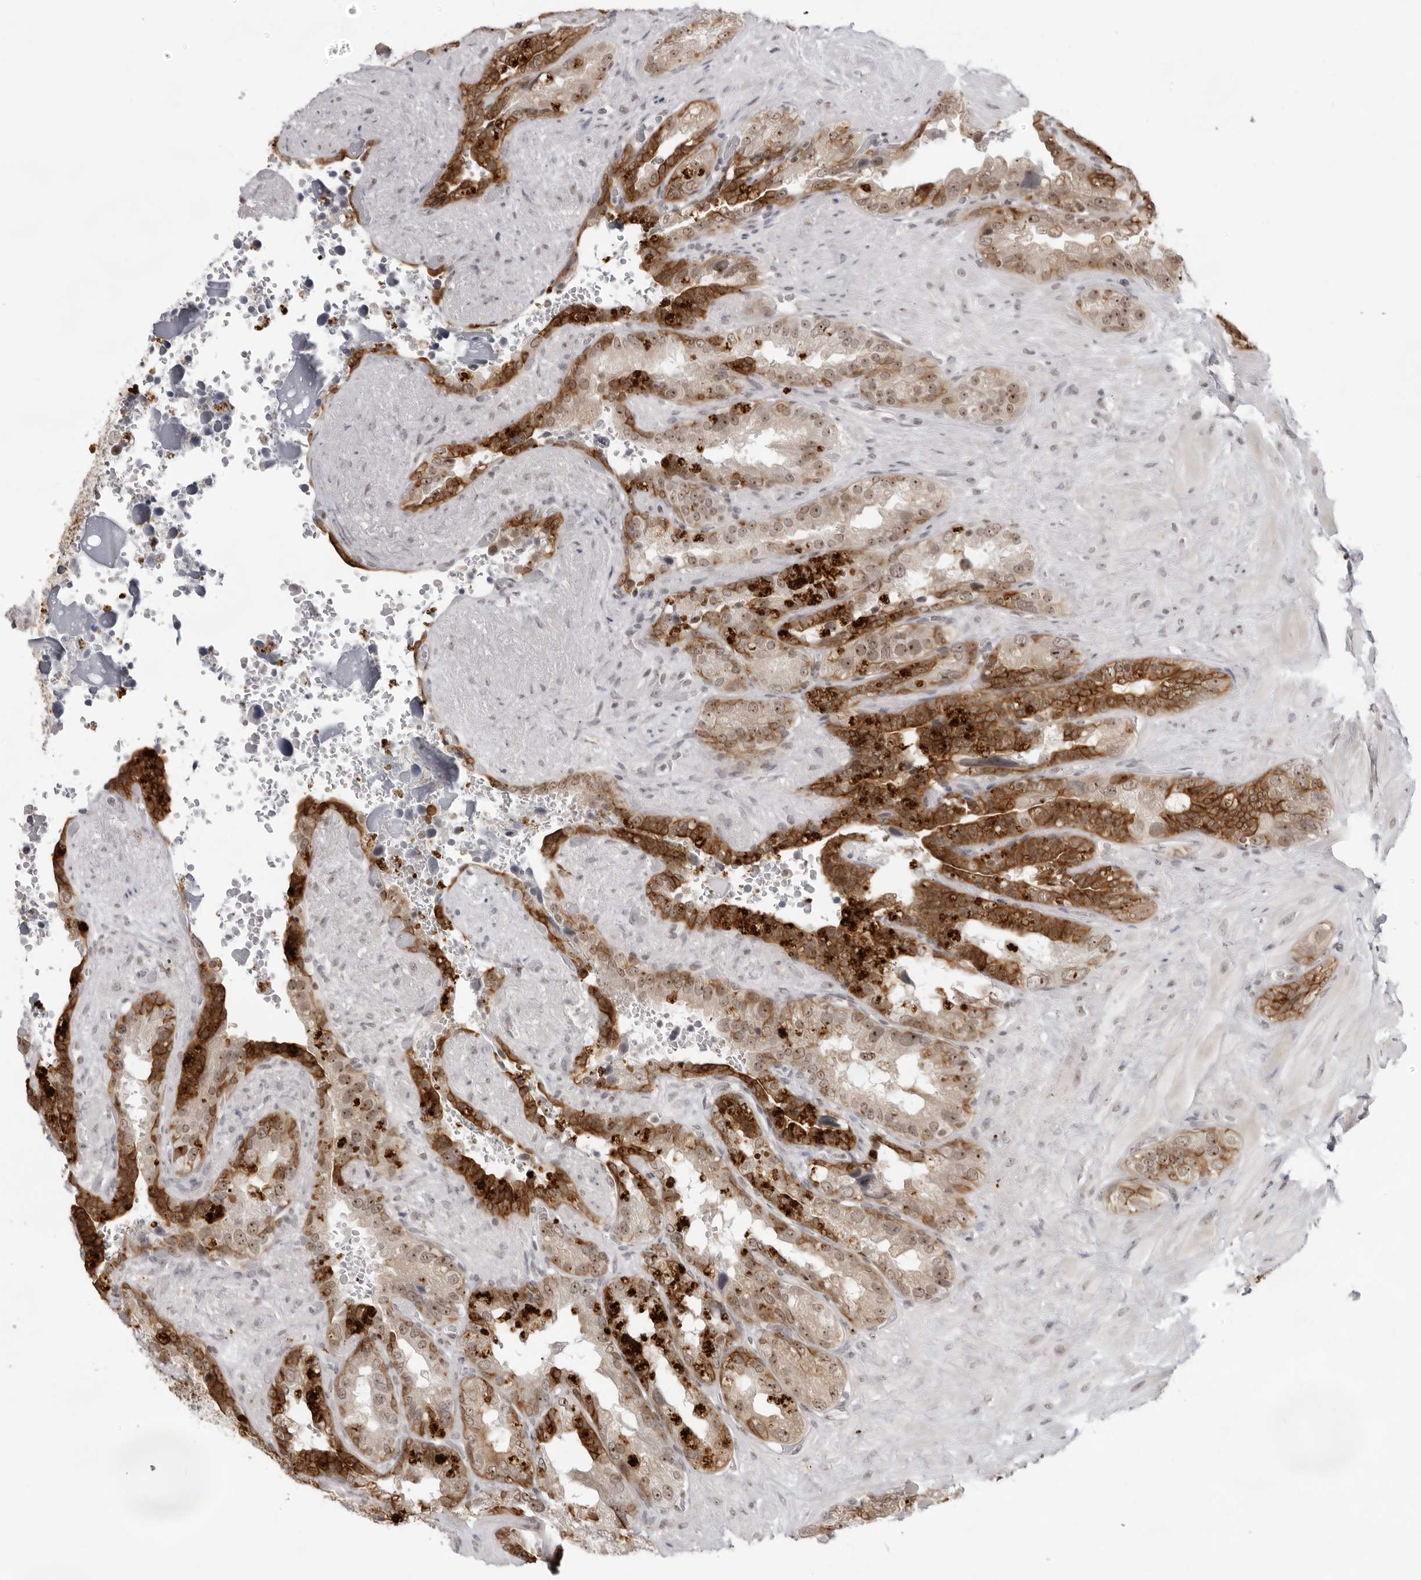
{"staining": {"intensity": "strong", "quantity": ">75%", "location": "cytoplasmic/membranous,nuclear"}, "tissue": "seminal vesicle", "cell_type": "Glandular cells", "image_type": "normal", "snomed": [{"axis": "morphology", "description": "Normal tissue, NOS"}, {"axis": "topography", "description": "Seminal veicle"}], "caption": "Immunohistochemical staining of benign human seminal vesicle shows high levels of strong cytoplasmic/membranous,nuclear staining in about >75% of glandular cells.", "gene": "EXOSC10", "patient": {"sex": "male", "age": 80}}